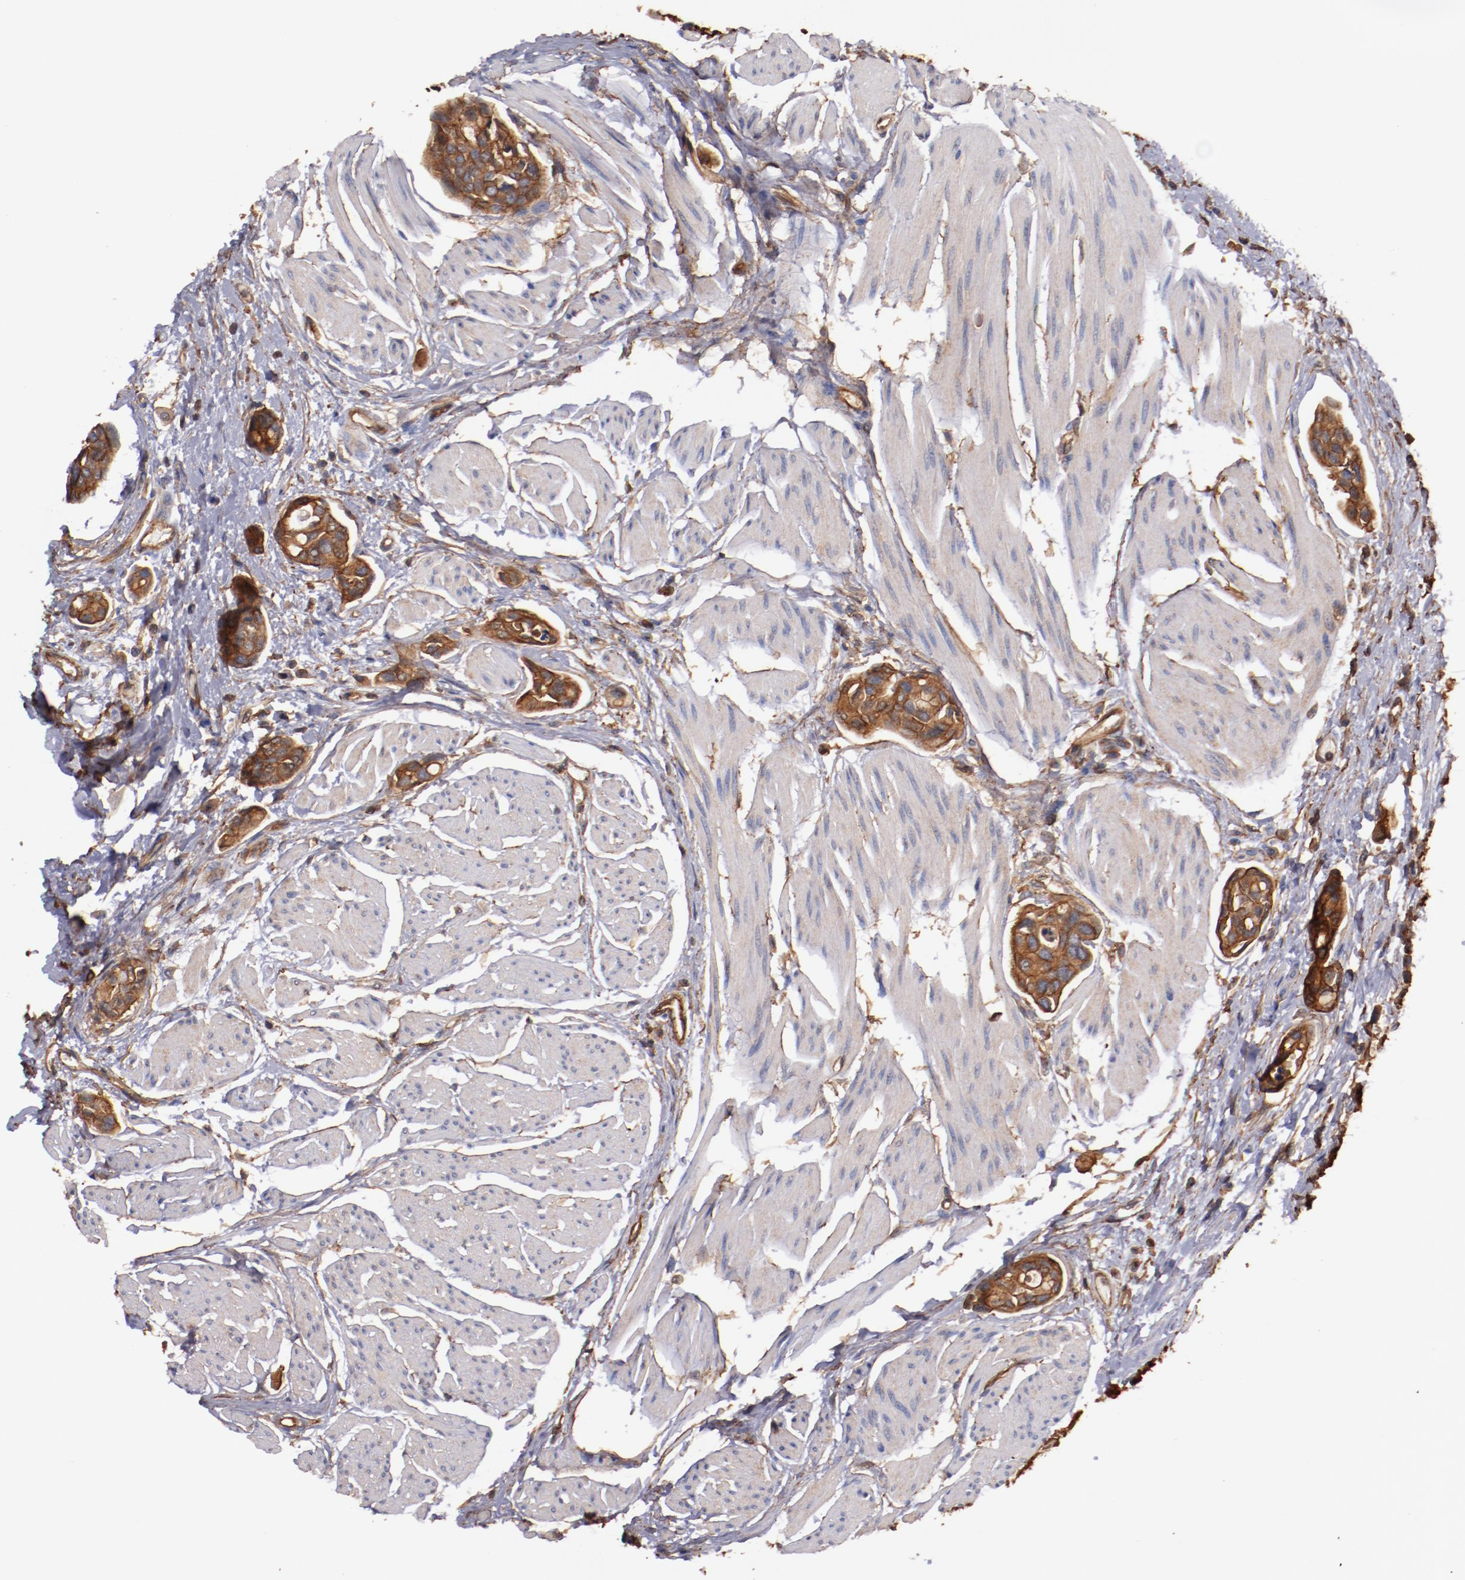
{"staining": {"intensity": "strong", "quantity": ">75%", "location": "cytoplasmic/membranous"}, "tissue": "urothelial cancer", "cell_type": "Tumor cells", "image_type": "cancer", "snomed": [{"axis": "morphology", "description": "Urothelial carcinoma, High grade"}, {"axis": "topography", "description": "Urinary bladder"}], "caption": "The image reveals staining of urothelial cancer, revealing strong cytoplasmic/membranous protein positivity (brown color) within tumor cells.", "gene": "TMOD3", "patient": {"sex": "male", "age": 78}}